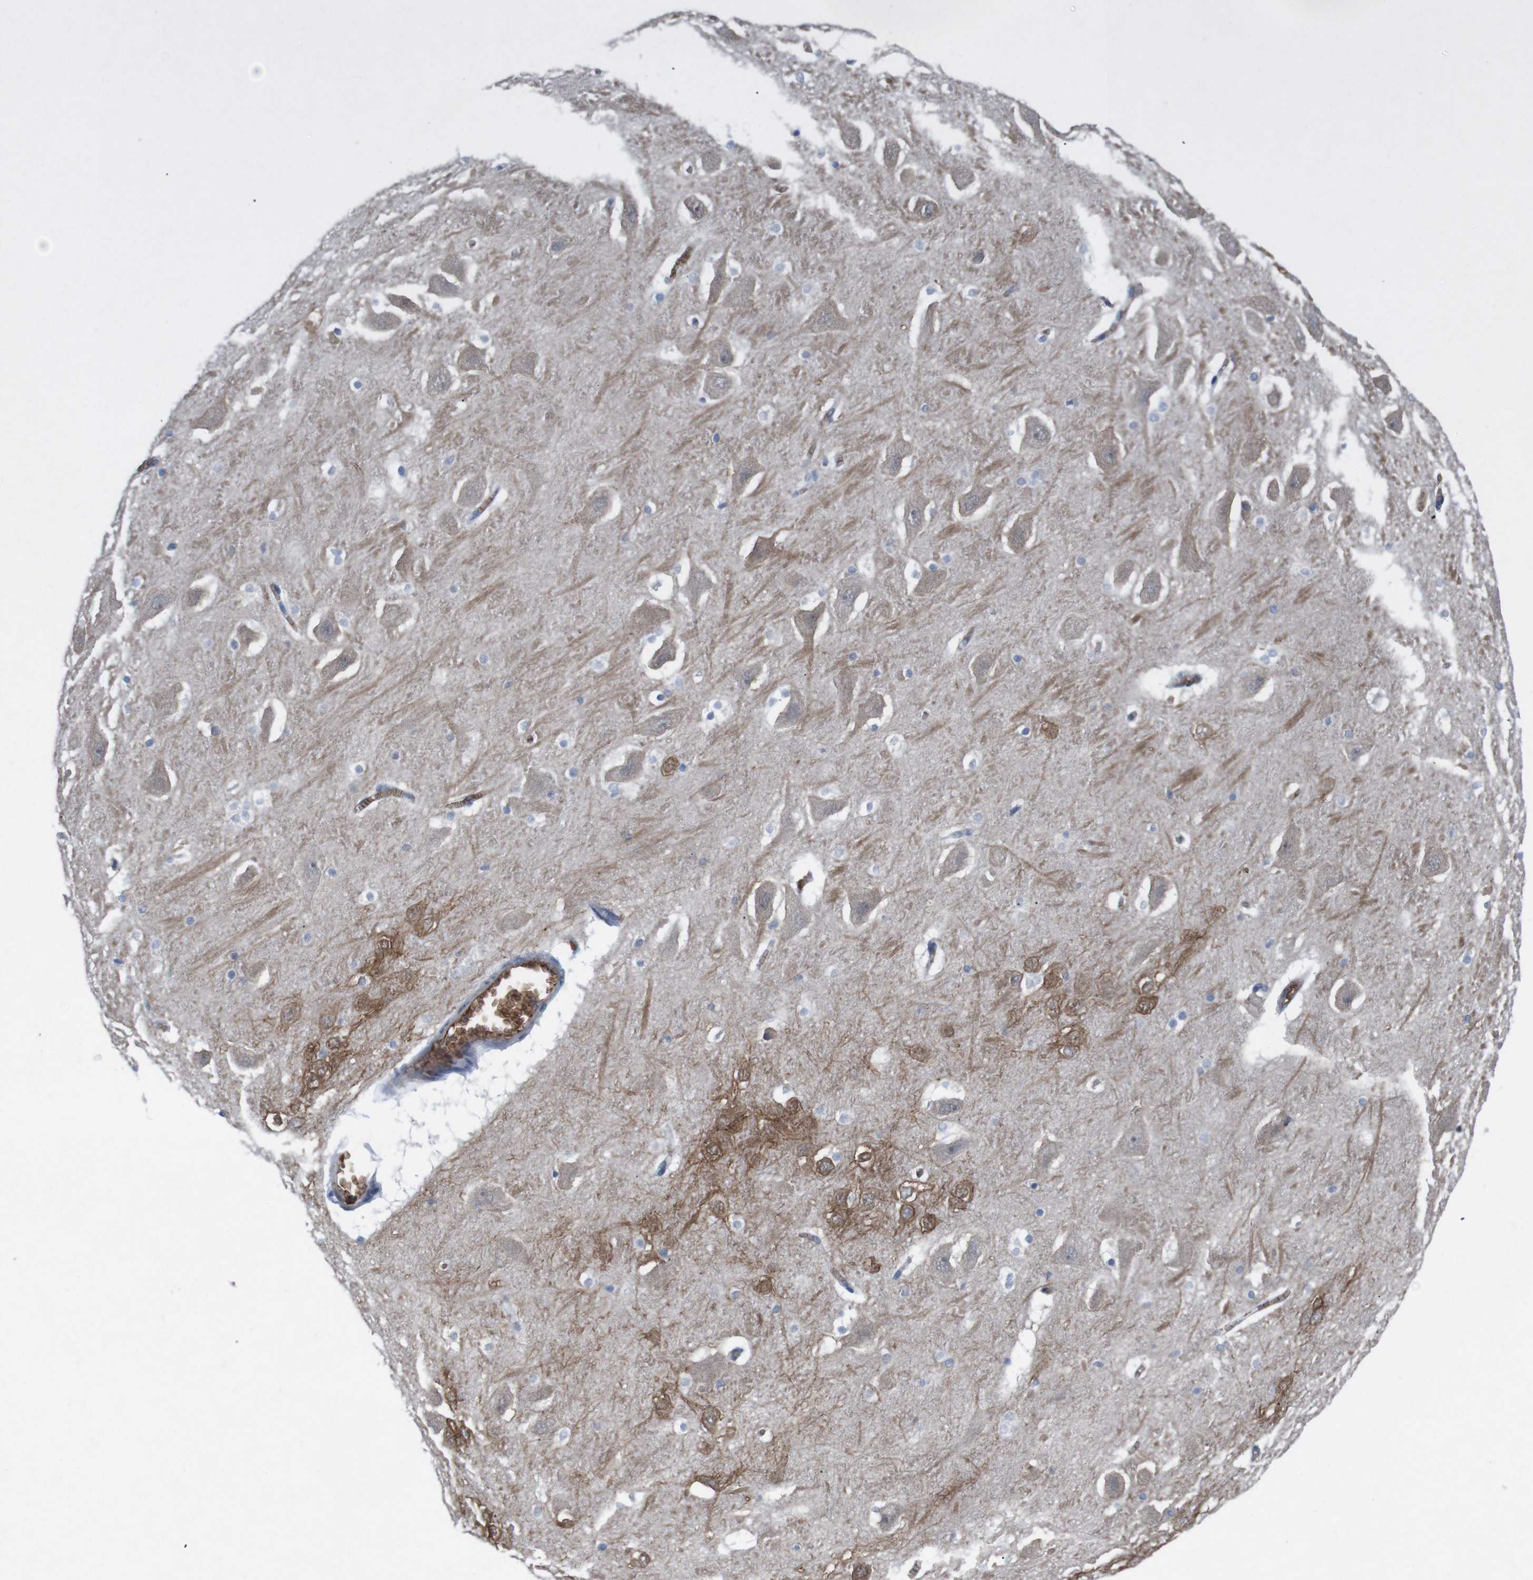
{"staining": {"intensity": "negative", "quantity": "none", "location": "none"}, "tissue": "hippocampus", "cell_type": "Glial cells", "image_type": "normal", "snomed": [{"axis": "morphology", "description": "Normal tissue, NOS"}, {"axis": "topography", "description": "Hippocampus"}], "caption": "Glial cells show no significant protein staining in unremarkable hippocampus. The staining is performed using DAB brown chromogen with nuclei counter-stained in using hematoxylin.", "gene": "SPTB", "patient": {"sex": "male", "age": 45}}